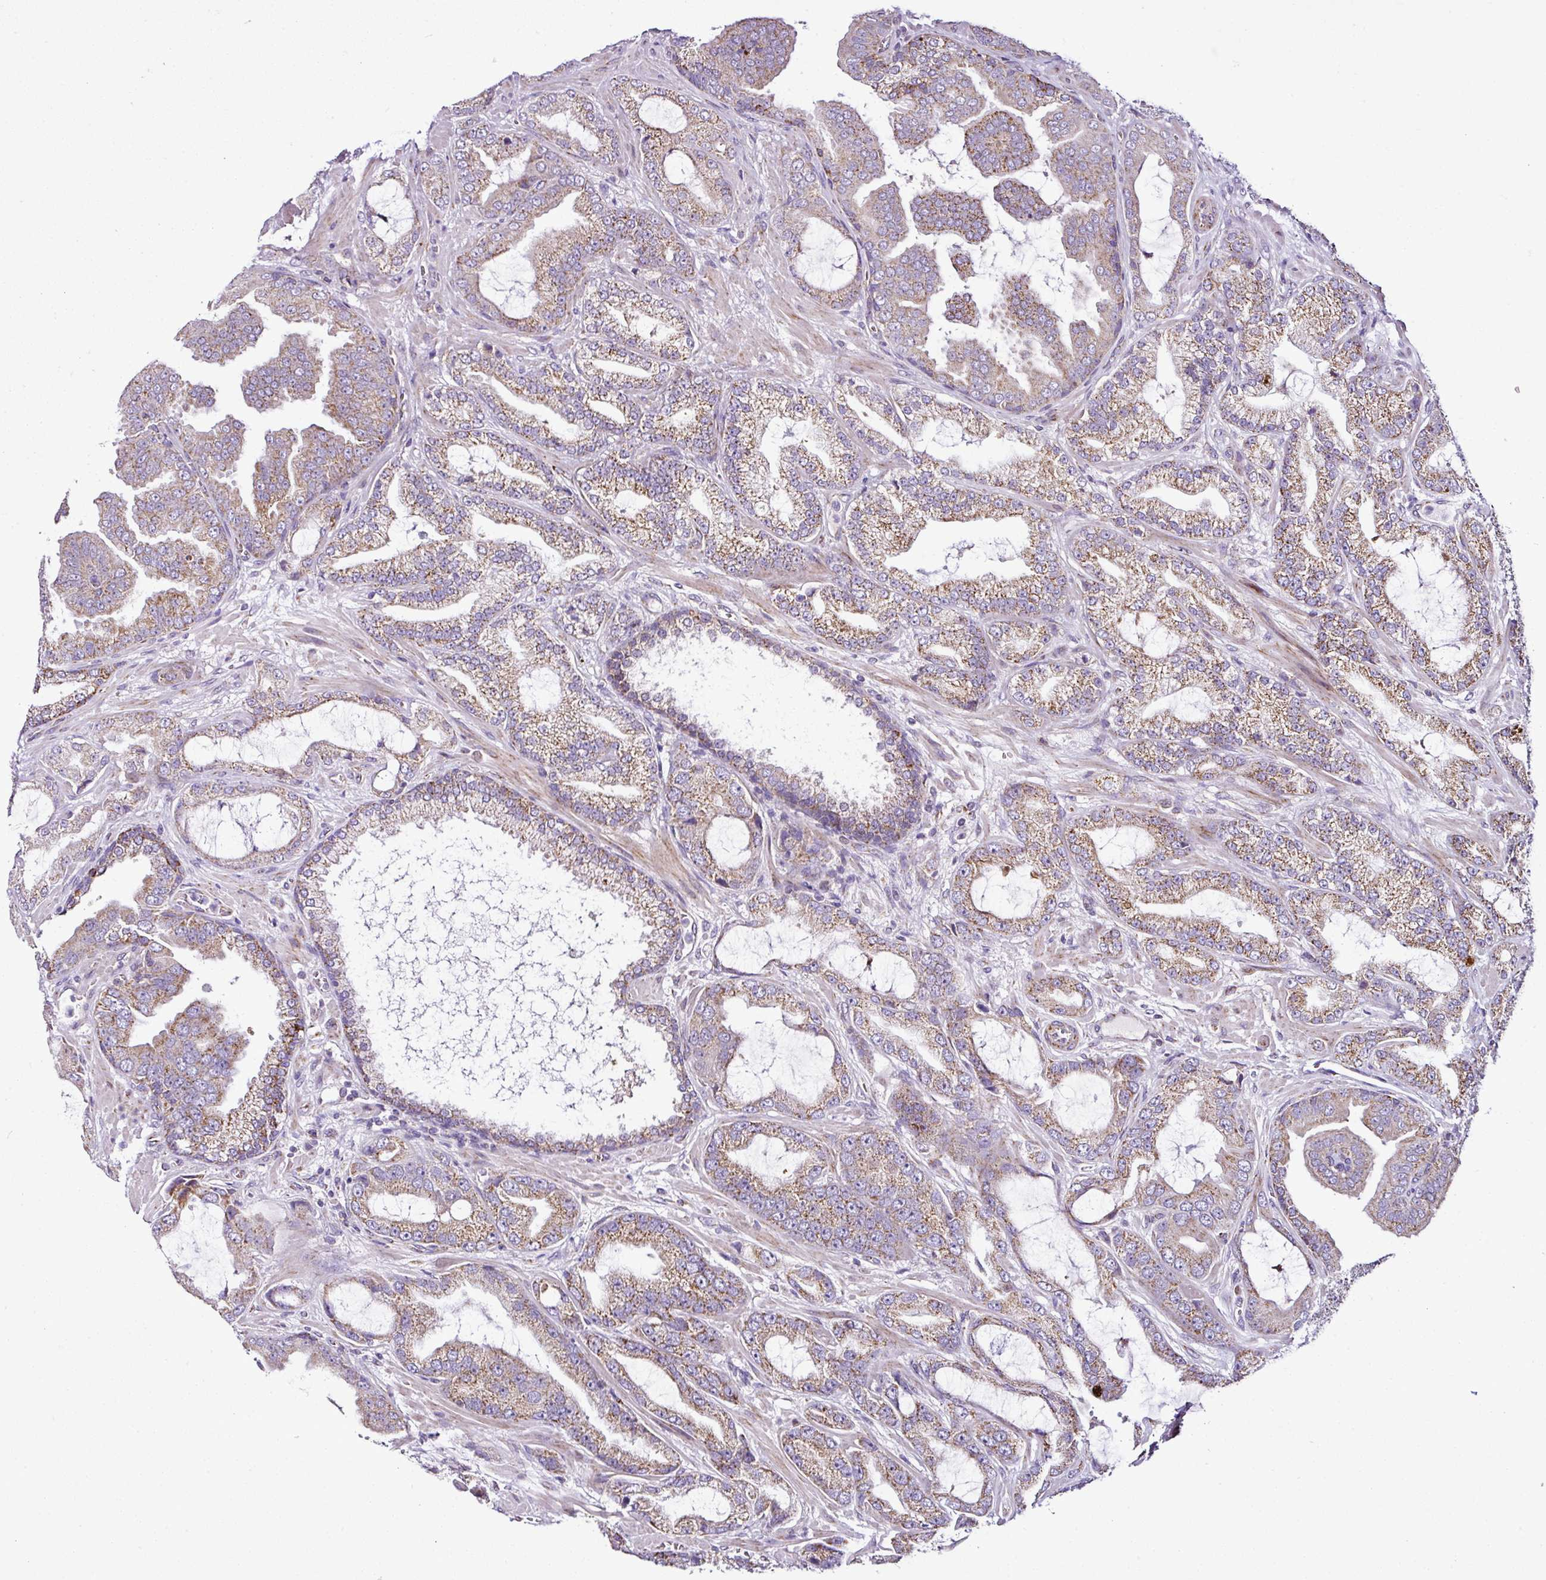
{"staining": {"intensity": "moderate", "quantity": ">75%", "location": "cytoplasmic/membranous"}, "tissue": "prostate cancer", "cell_type": "Tumor cells", "image_type": "cancer", "snomed": [{"axis": "morphology", "description": "Adenocarcinoma, High grade"}, {"axis": "topography", "description": "Prostate"}], "caption": "Protein staining of prostate cancer tissue shows moderate cytoplasmic/membranous expression in about >75% of tumor cells.", "gene": "DPAGT1", "patient": {"sex": "male", "age": 68}}